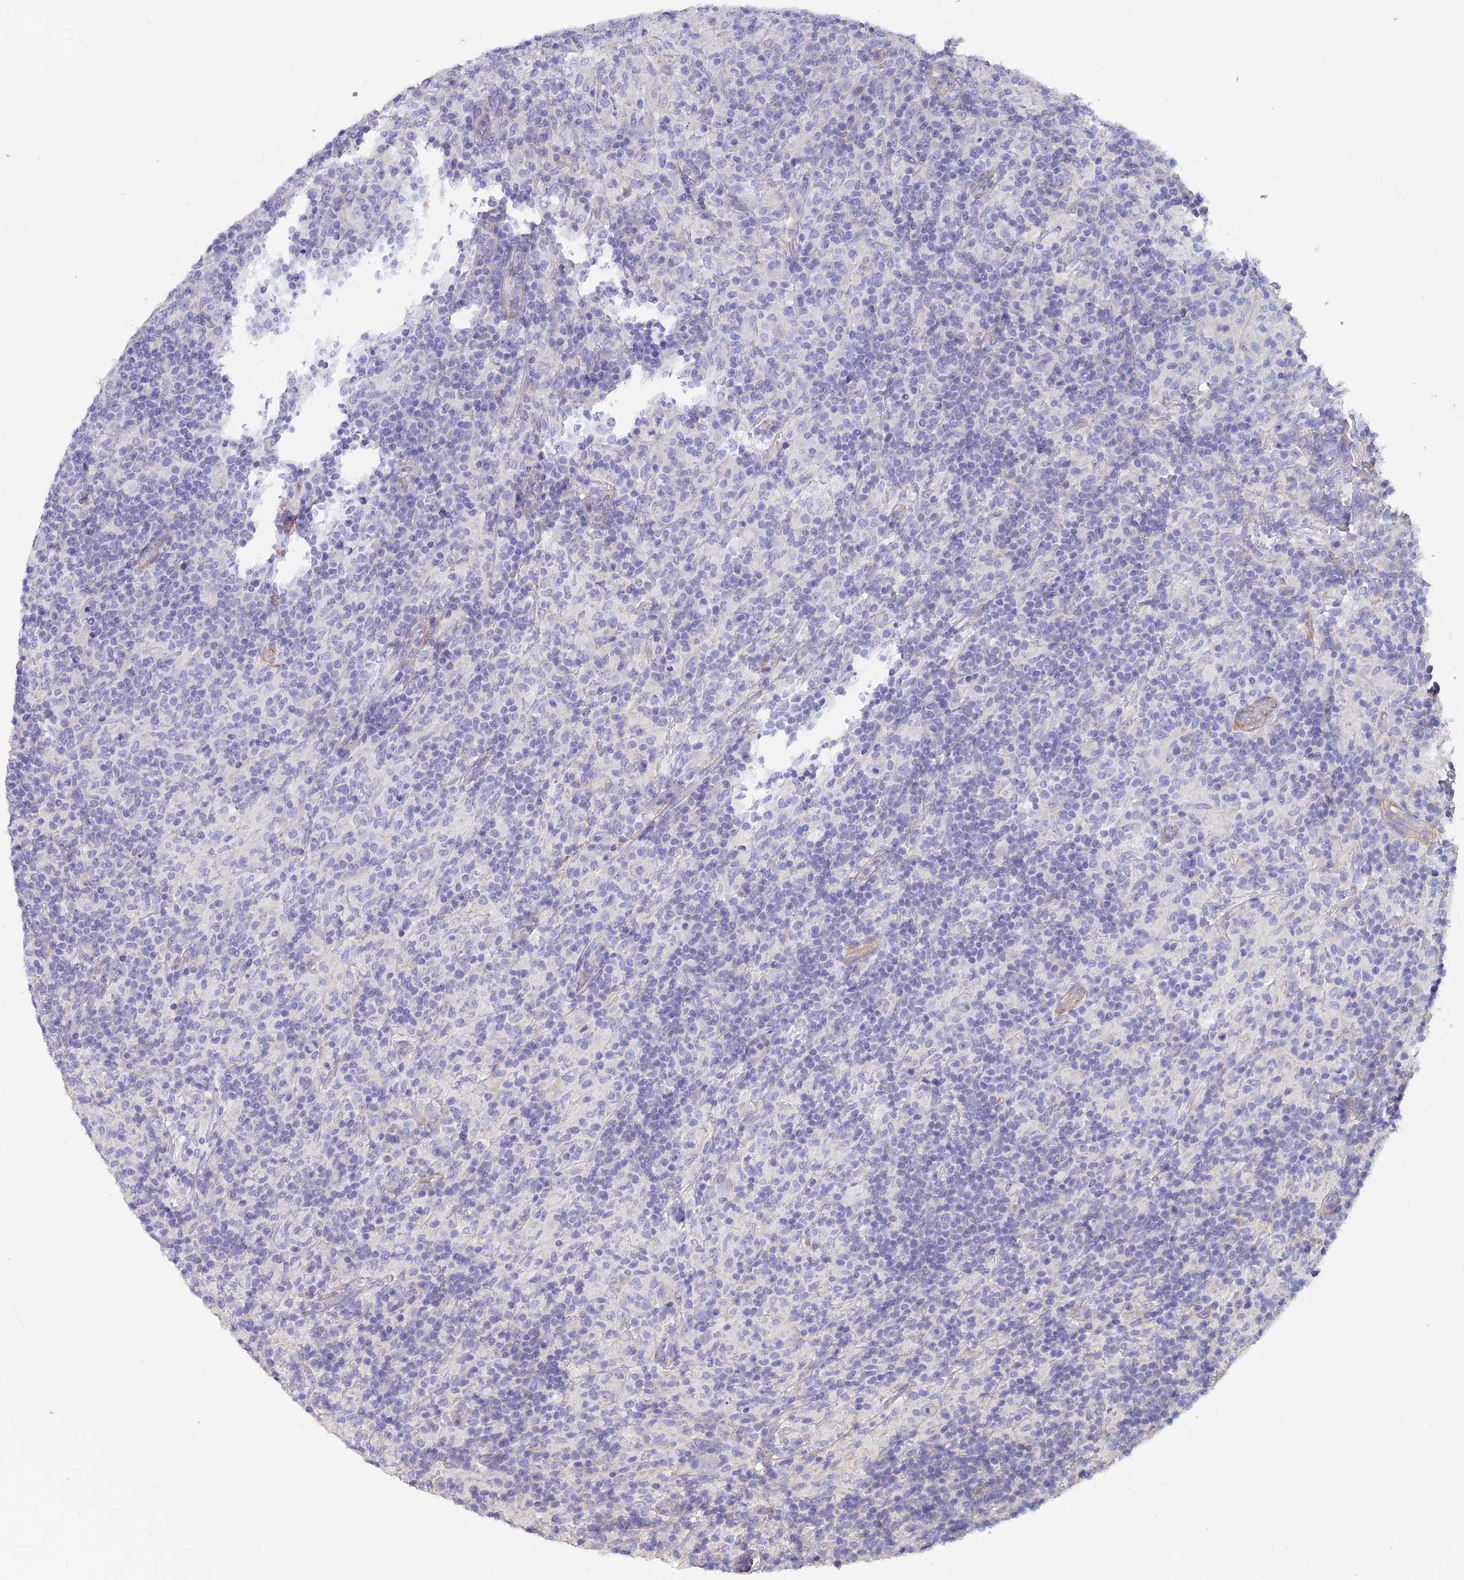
{"staining": {"intensity": "negative", "quantity": "none", "location": "none"}, "tissue": "lymphoma", "cell_type": "Tumor cells", "image_type": "cancer", "snomed": [{"axis": "morphology", "description": "Hodgkin's disease, NOS"}, {"axis": "topography", "description": "Lymph node"}], "caption": "Immunohistochemistry (IHC) micrograph of neoplastic tissue: lymphoma stained with DAB displays no significant protein expression in tumor cells.", "gene": "PCDHA5", "patient": {"sex": "male", "age": 70}}